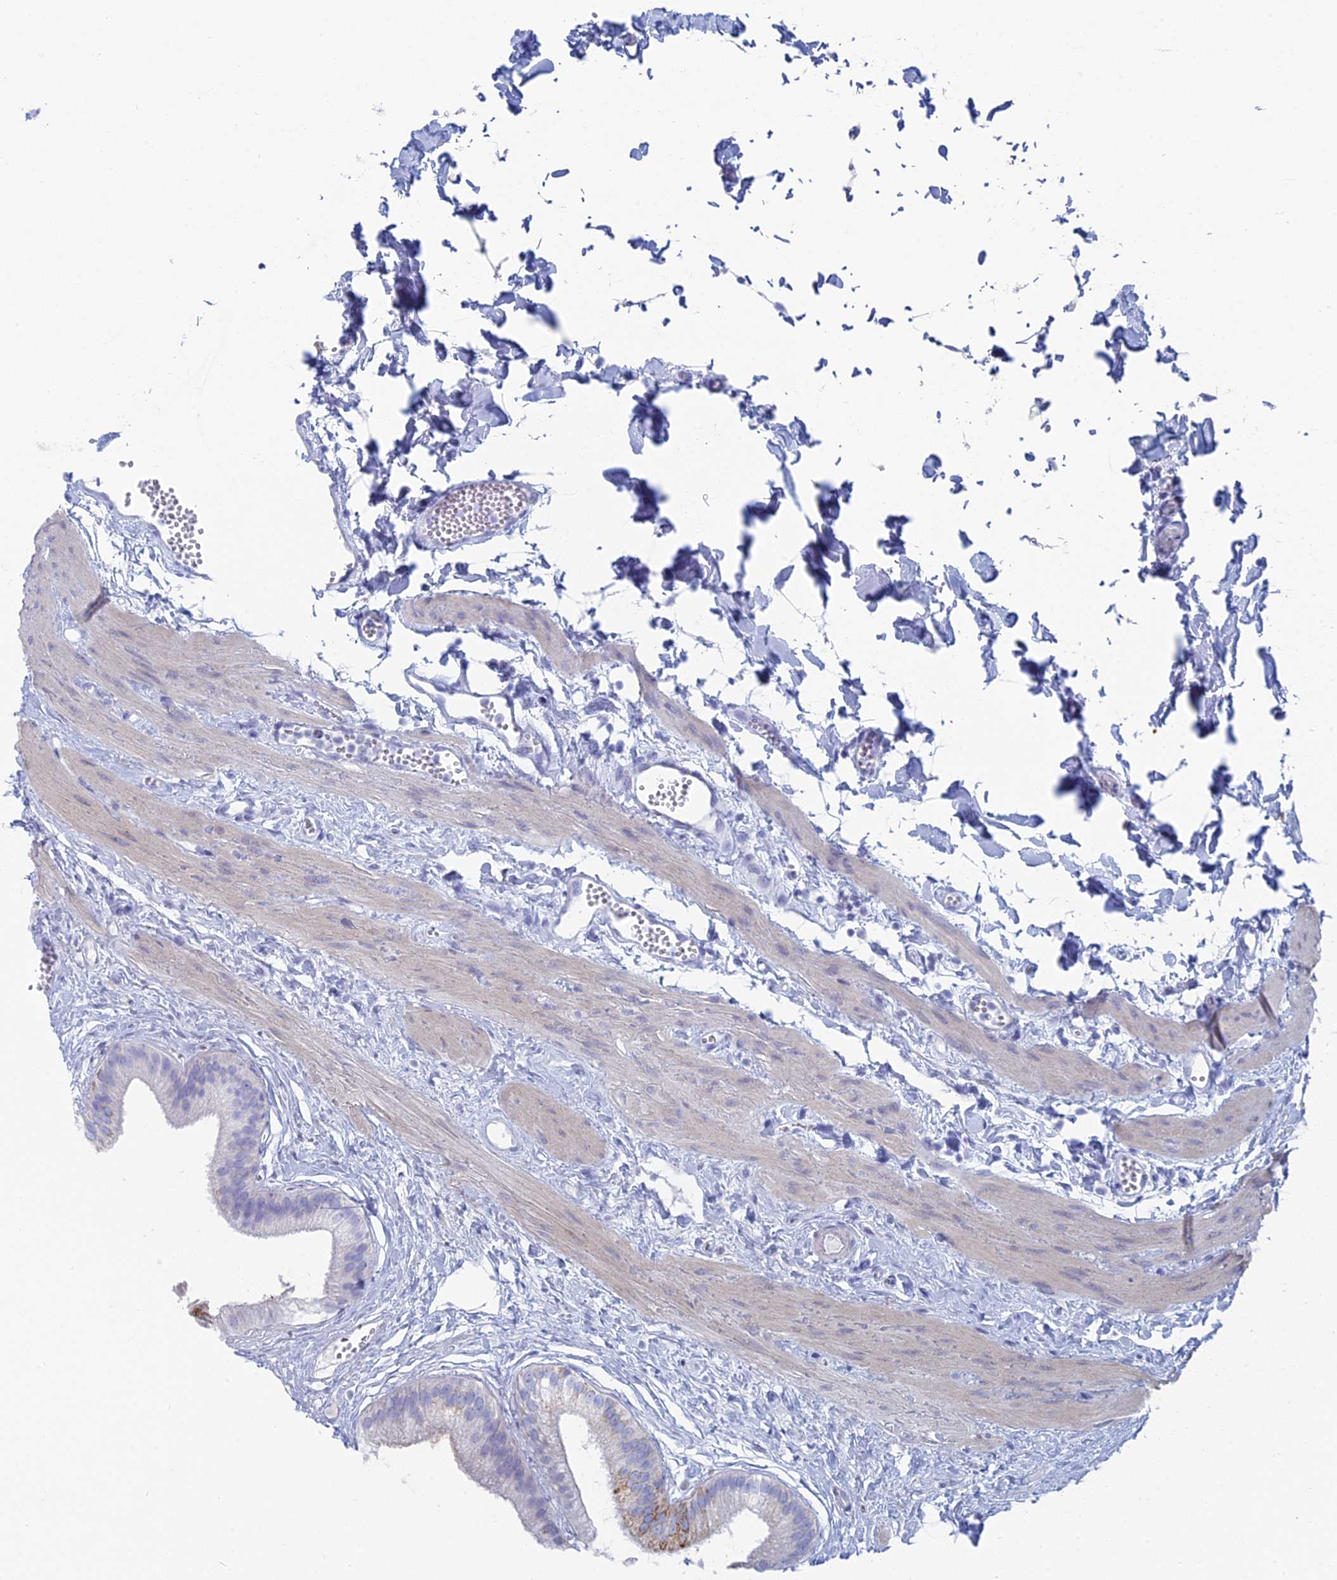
{"staining": {"intensity": "moderate", "quantity": "<25%", "location": "cytoplasmic/membranous"}, "tissue": "gallbladder", "cell_type": "Glandular cells", "image_type": "normal", "snomed": [{"axis": "morphology", "description": "Normal tissue, NOS"}, {"axis": "topography", "description": "Gallbladder"}], "caption": "Immunohistochemical staining of normal gallbladder demonstrates low levels of moderate cytoplasmic/membranous positivity in approximately <25% of glandular cells.", "gene": "ALMS1", "patient": {"sex": "female", "age": 54}}